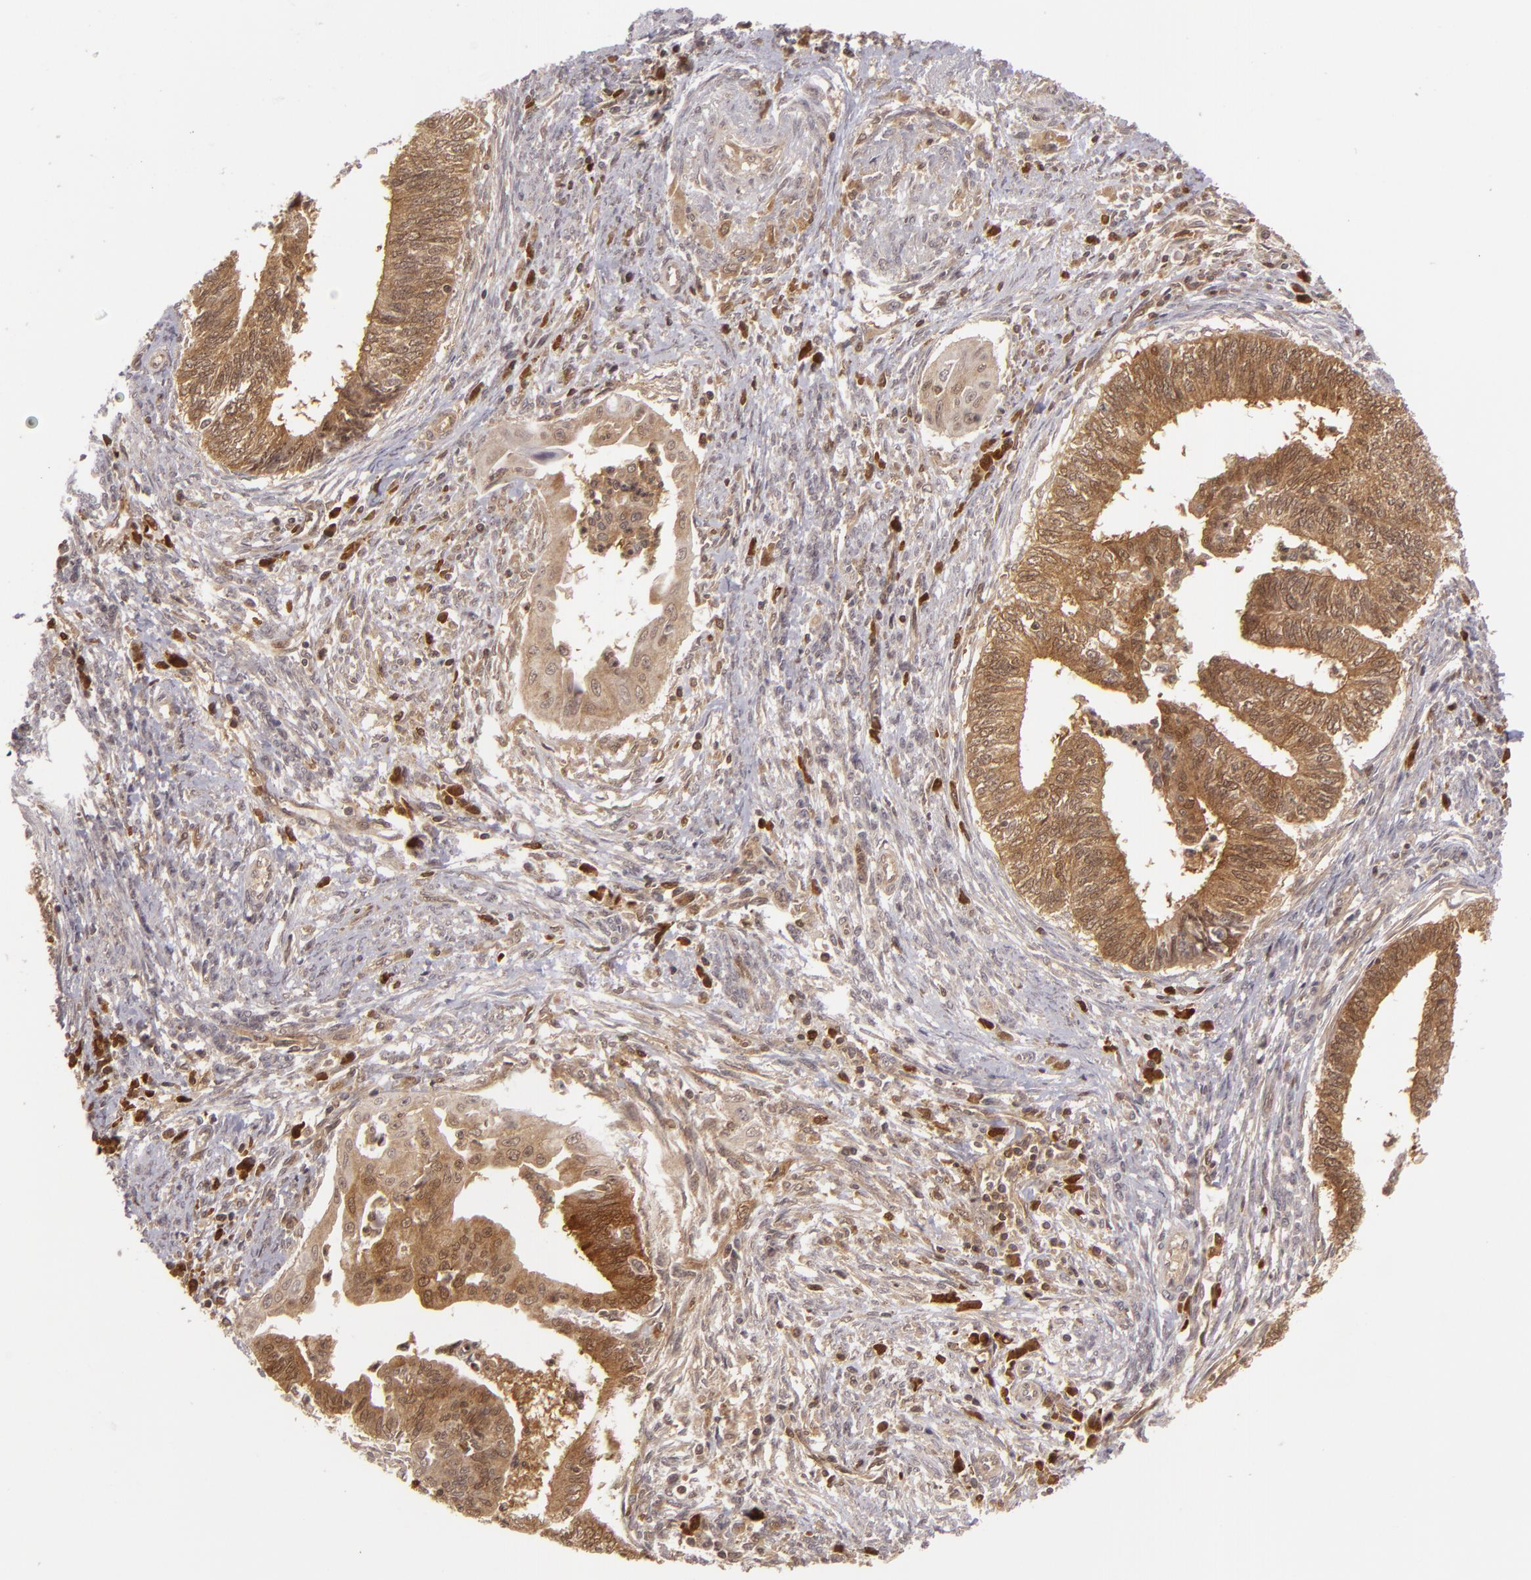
{"staining": {"intensity": "moderate", "quantity": ">75%", "location": "cytoplasmic/membranous"}, "tissue": "endometrial cancer", "cell_type": "Tumor cells", "image_type": "cancer", "snomed": [{"axis": "morphology", "description": "Adenocarcinoma, NOS"}, {"axis": "topography", "description": "Endometrium"}], "caption": "The micrograph reveals a brown stain indicating the presence of a protein in the cytoplasmic/membranous of tumor cells in endometrial adenocarcinoma. The protein of interest is stained brown, and the nuclei are stained in blue (DAB (3,3'-diaminobenzidine) IHC with brightfield microscopy, high magnification).", "gene": "ZBTB33", "patient": {"sex": "female", "age": 66}}